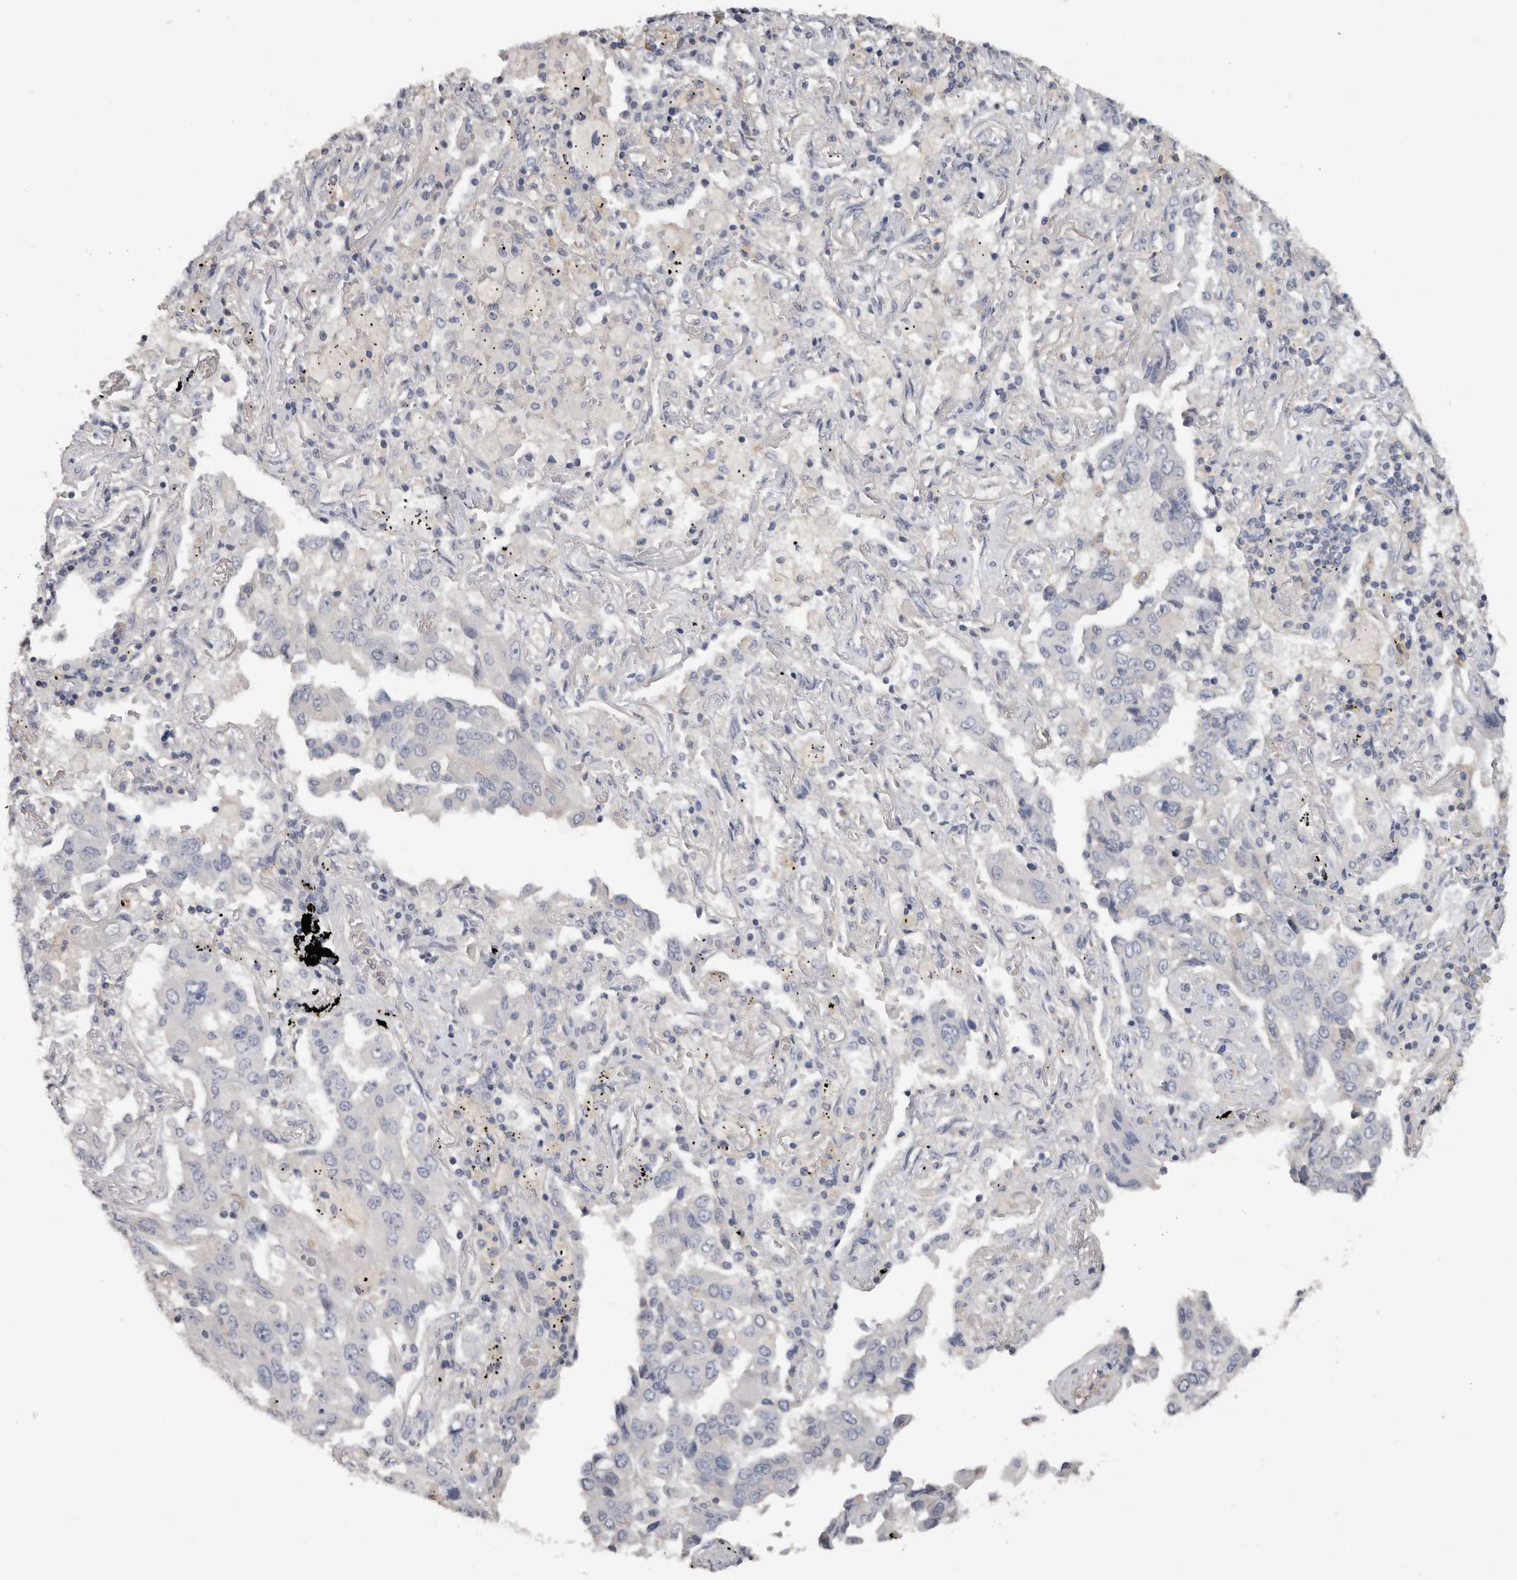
{"staining": {"intensity": "negative", "quantity": "none", "location": "none"}, "tissue": "lung cancer", "cell_type": "Tumor cells", "image_type": "cancer", "snomed": [{"axis": "morphology", "description": "Adenocarcinoma, NOS"}, {"axis": "topography", "description": "Lung"}], "caption": "Immunohistochemistry histopathology image of human adenocarcinoma (lung) stained for a protein (brown), which exhibits no staining in tumor cells.", "gene": "WDTC1", "patient": {"sex": "female", "age": 65}}